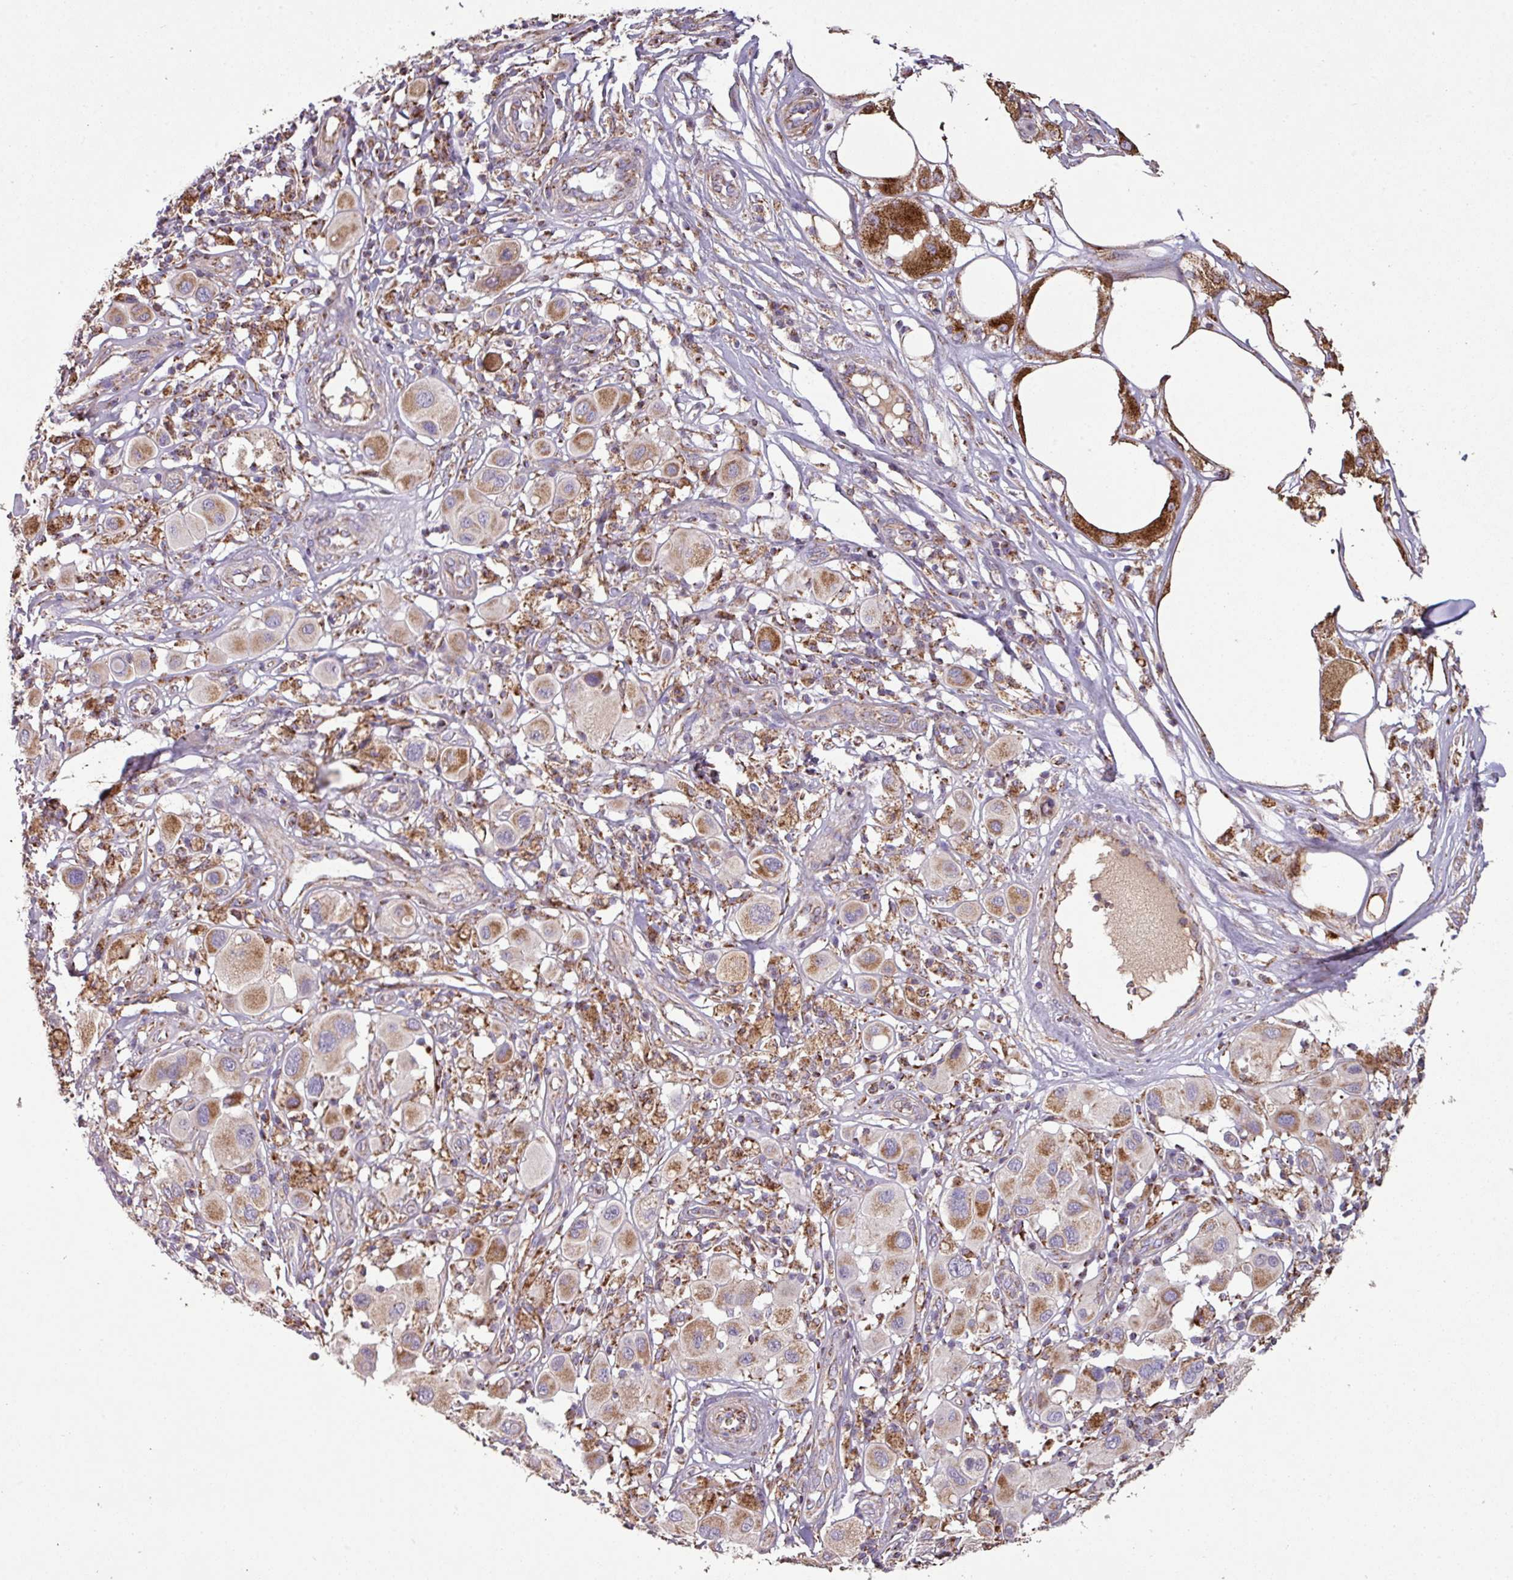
{"staining": {"intensity": "moderate", "quantity": "25%-75%", "location": "cytoplasmic/membranous"}, "tissue": "melanoma", "cell_type": "Tumor cells", "image_type": "cancer", "snomed": [{"axis": "morphology", "description": "Malignant melanoma, Metastatic site"}, {"axis": "topography", "description": "Skin"}], "caption": "IHC photomicrograph of neoplastic tissue: human melanoma stained using immunohistochemistry (IHC) demonstrates medium levels of moderate protein expression localized specifically in the cytoplasmic/membranous of tumor cells, appearing as a cytoplasmic/membranous brown color.", "gene": "SQOR", "patient": {"sex": "male", "age": 41}}